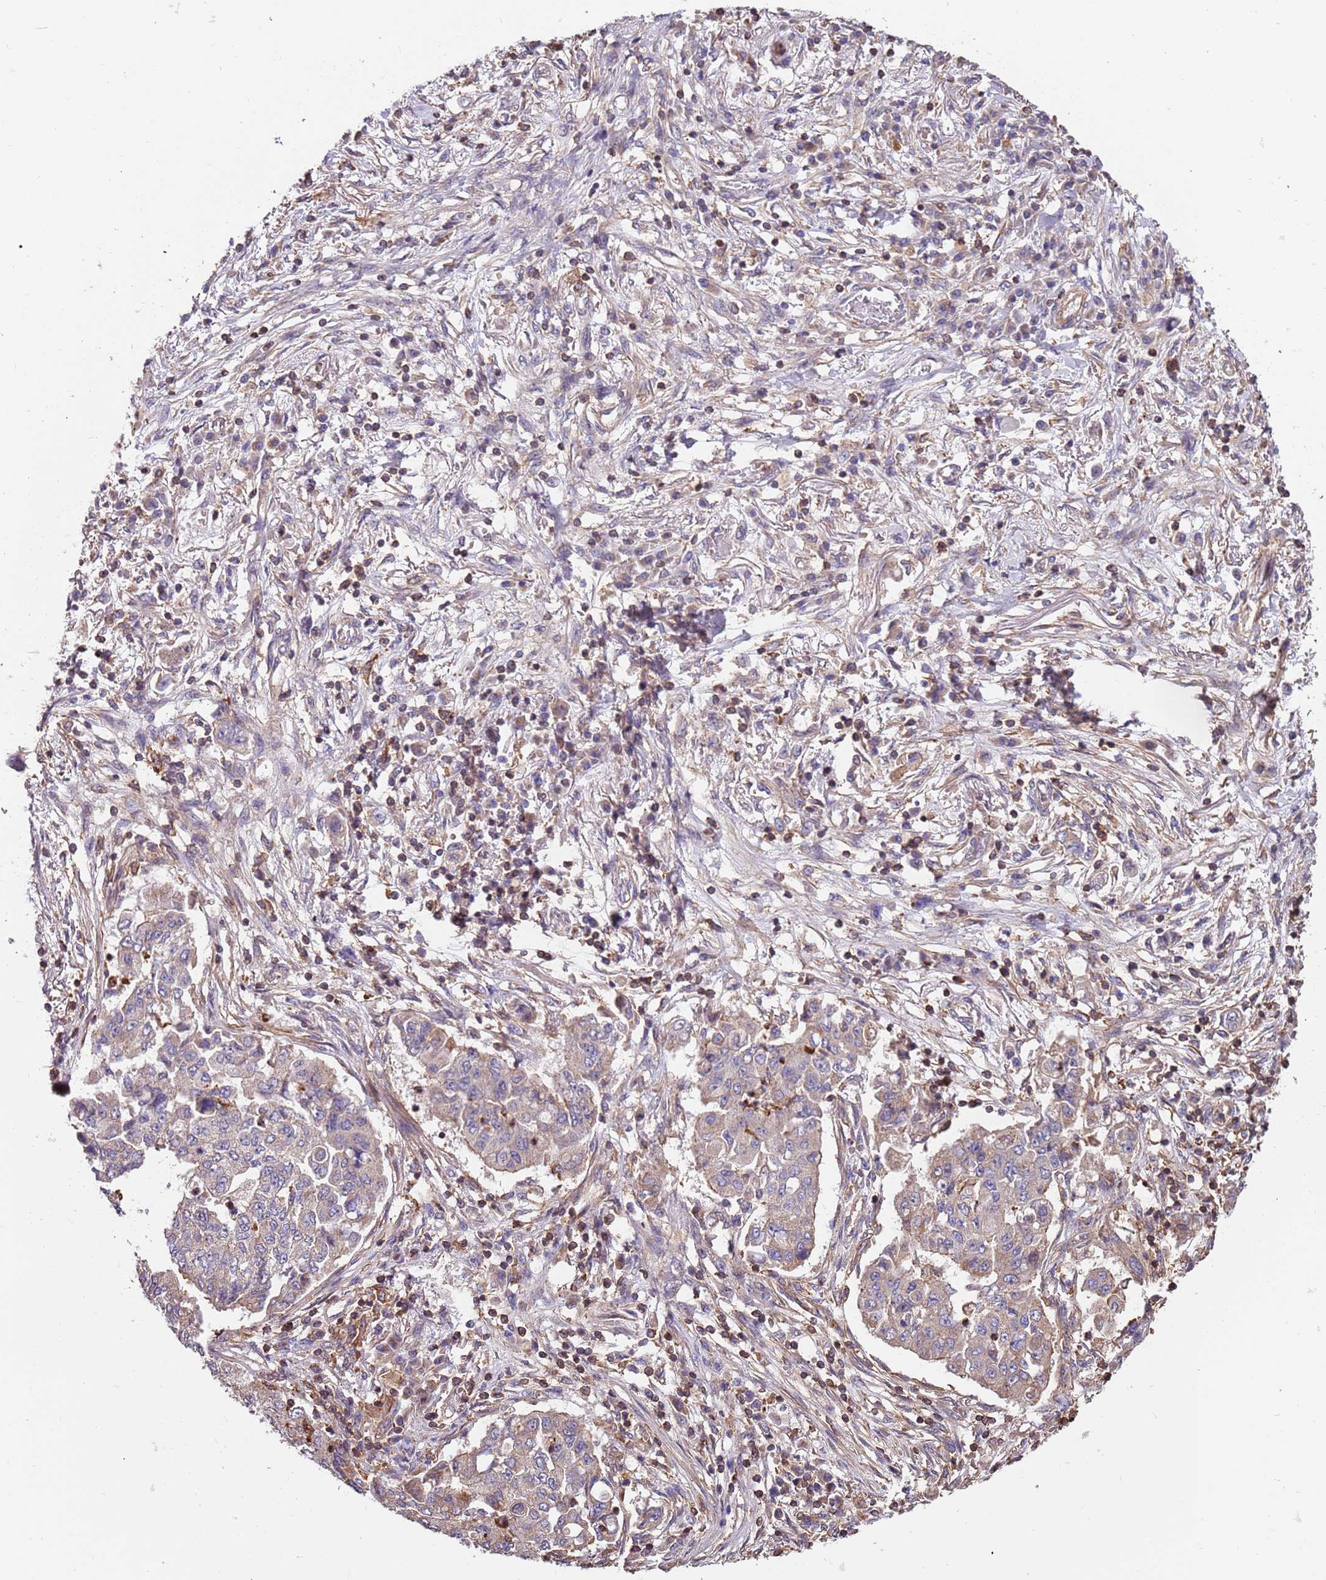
{"staining": {"intensity": "weak", "quantity": "<25%", "location": "cytoplasmic/membranous"}, "tissue": "lung cancer", "cell_type": "Tumor cells", "image_type": "cancer", "snomed": [{"axis": "morphology", "description": "Squamous cell carcinoma, NOS"}, {"axis": "topography", "description": "Lung"}], "caption": "The photomicrograph reveals no staining of tumor cells in lung squamous cell carcinoma.", "gene": "SYT4", "patient": {"sex": "male", "age": 74}}